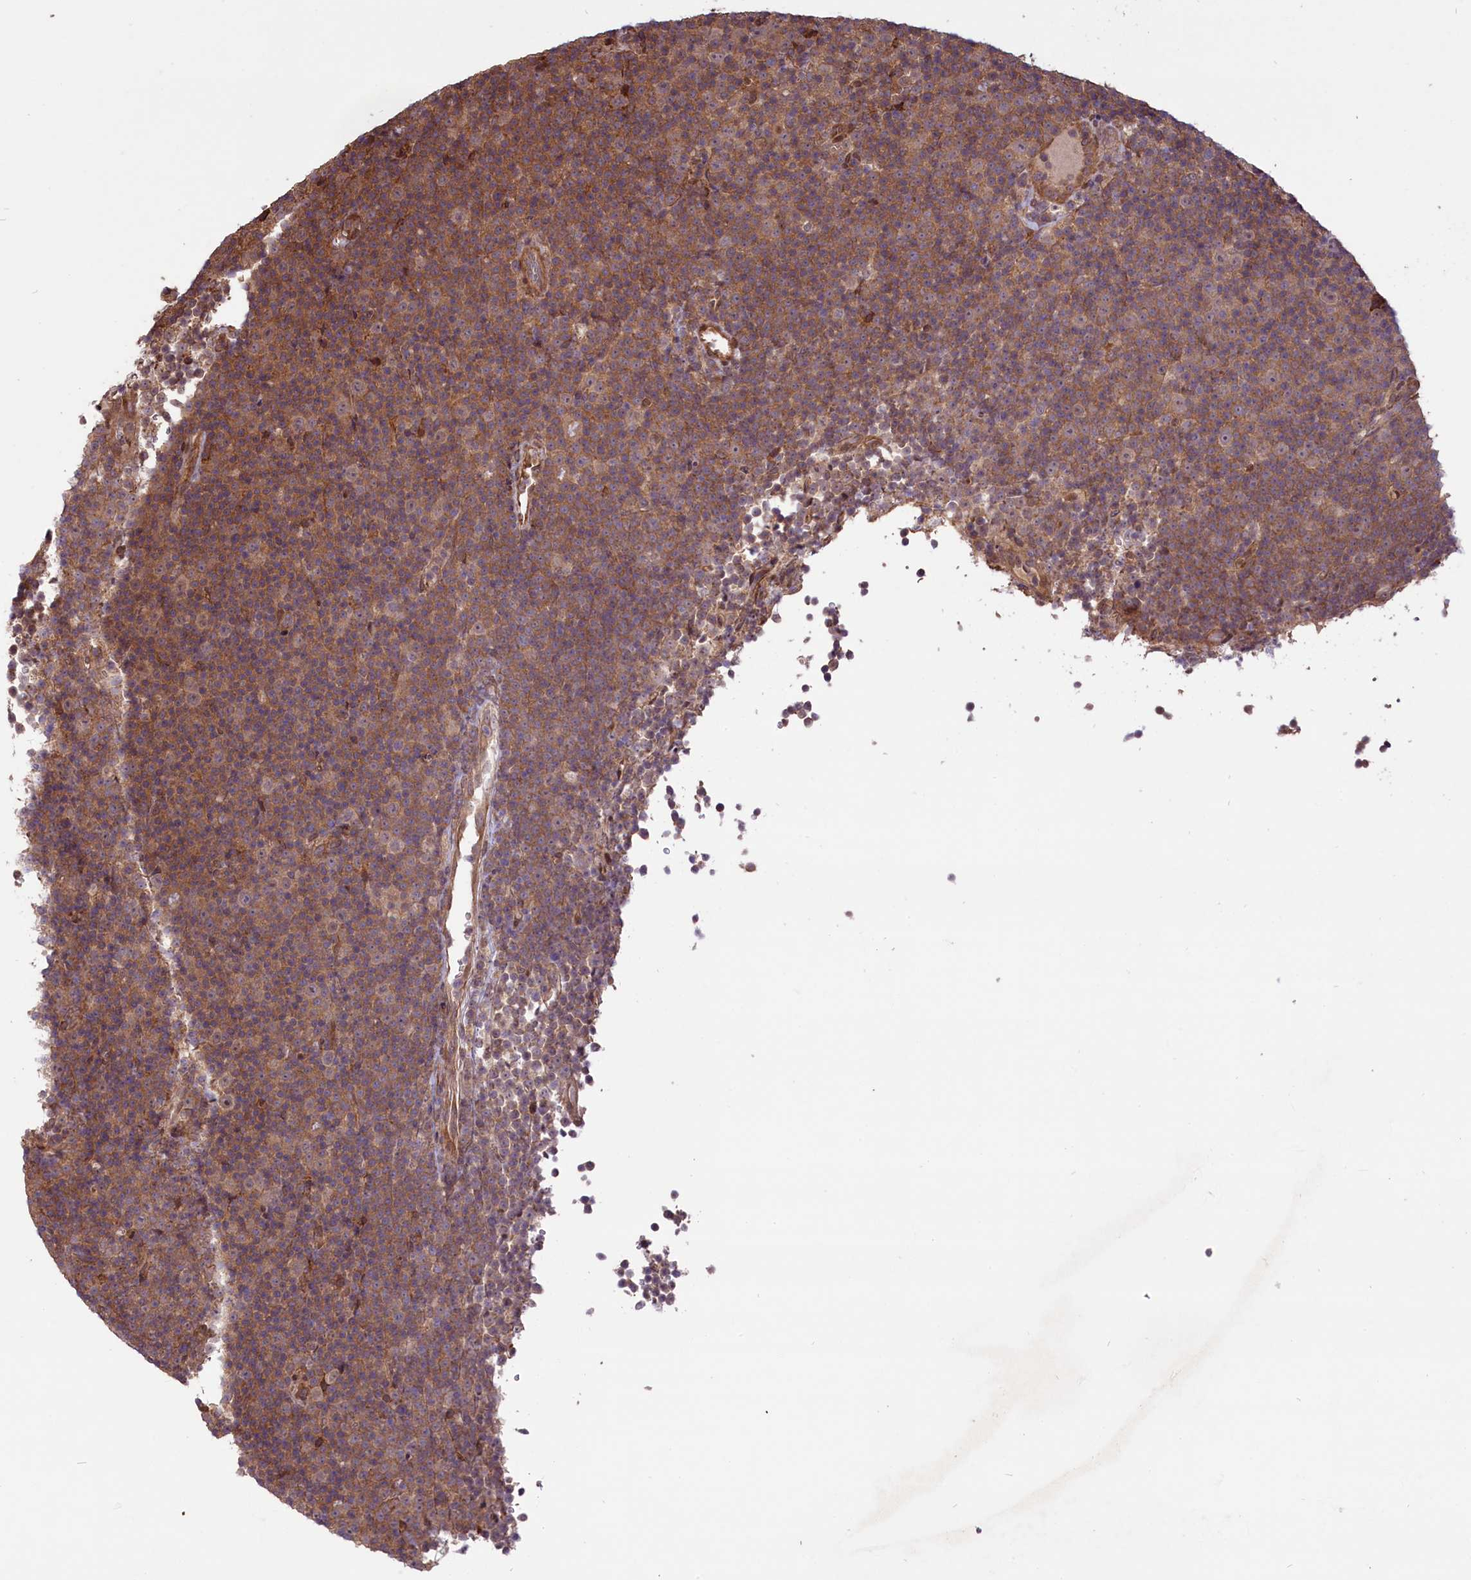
{"staining": {"intensity": "moderate", "quantity": ">75%", "location": "cytoplasmic/membranous"}, "tissue": "lymphoma", "cell_type": "Tumor cells", "image_type": "cancer", "snomed": [{"axis": "morphology", "description": "Malignant lymphoma, non-Hodgkin's type, Low grade"}, {"axis": "topography", "description": "Lymph node"}], "caption": "A photomicrograph of lymphoma stained for a protein exhibits moderate cytoplasmic/membranous brown staining in tumor cells.", "gene": "HDAC5", "patient": {"sex": "female", "age": 67}}